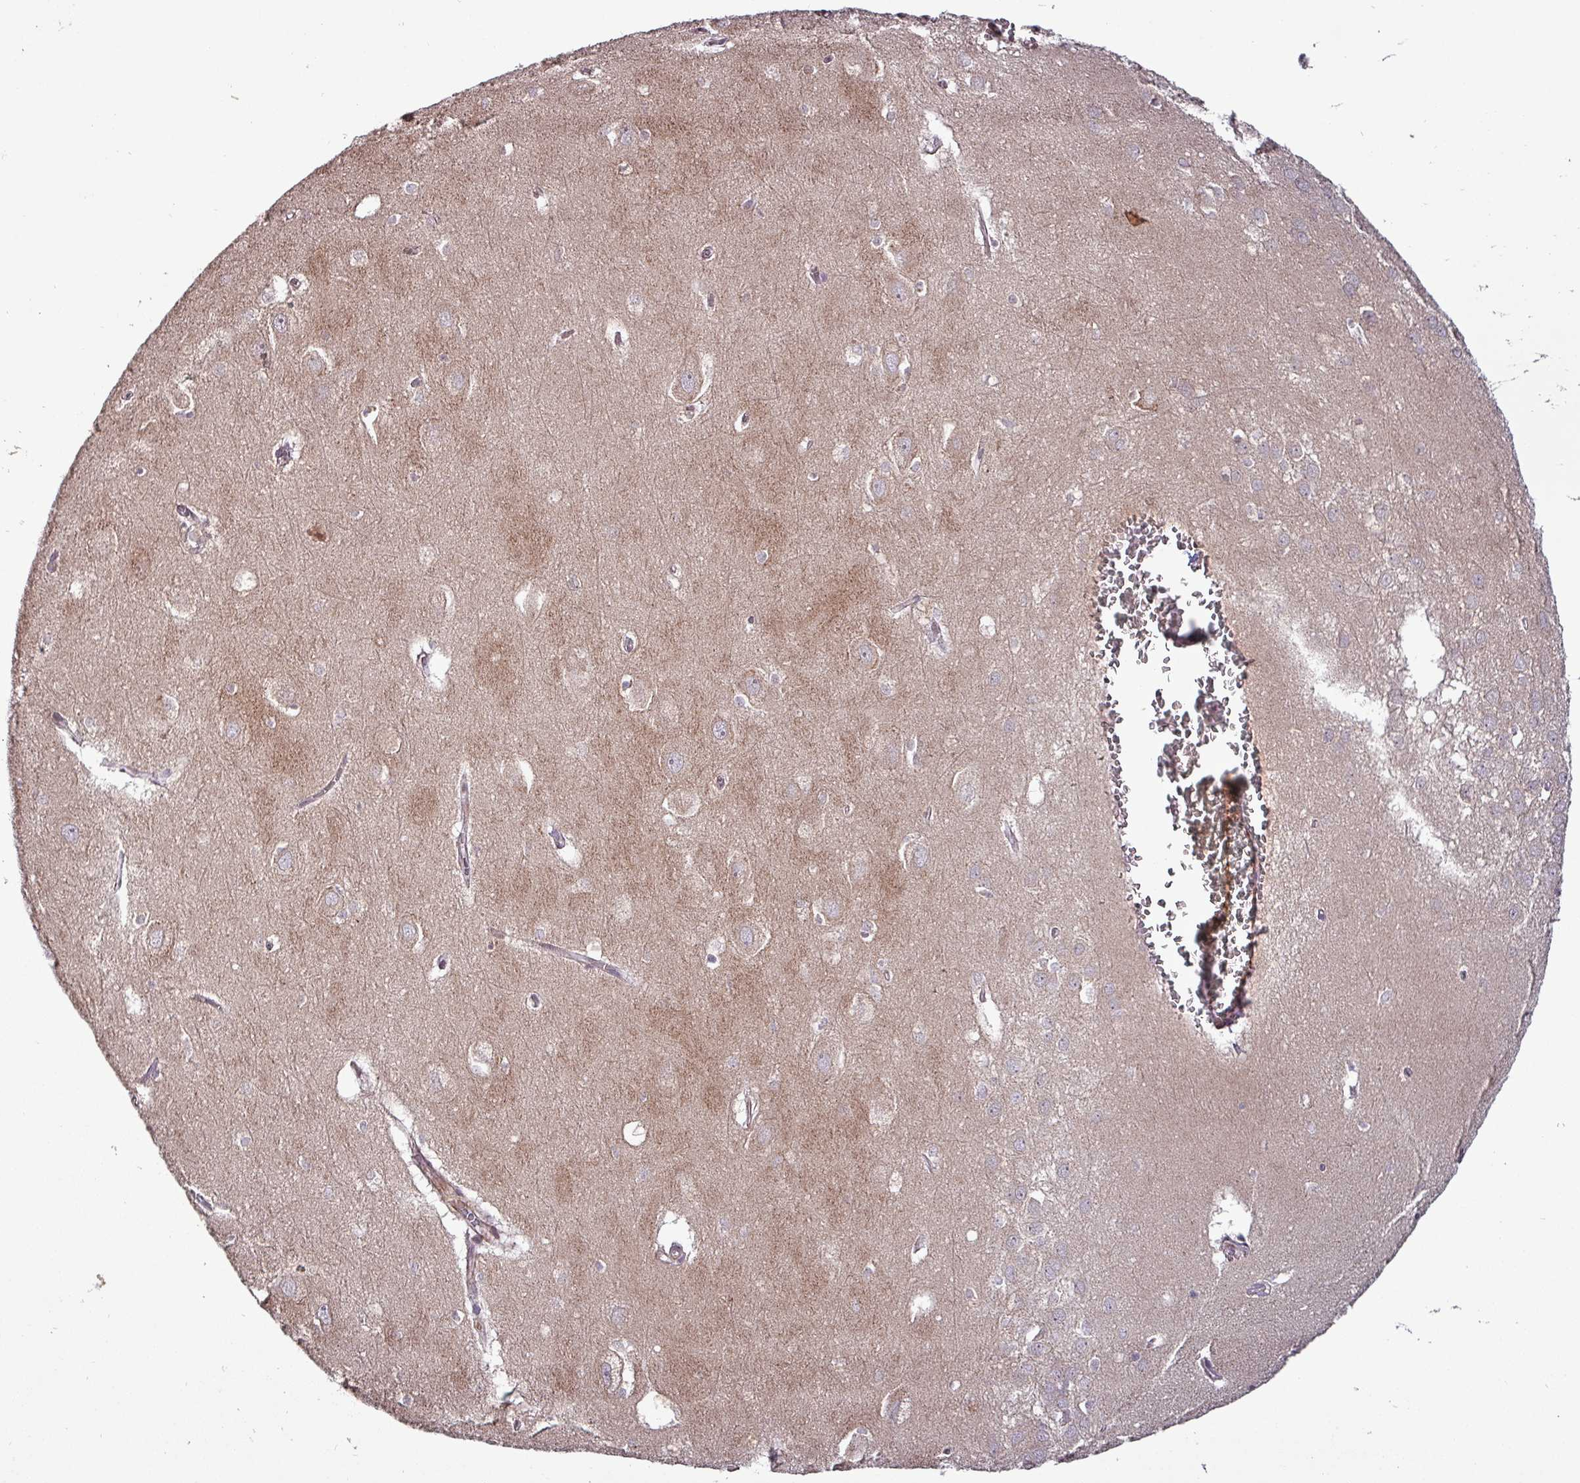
{"staining": {"intensity": "negative", "quantity": "none", "location": "none"}, "tissue": "hippocampus", "cell_type": "Glial cells", "image_type": "normal", "snomed": [{"axis": "morphology", "description": "Normal tissue, NOS"}, {"axis": "topography", "description": "Hippocampus"}], "caption": "IHC of normal hippocampus shows no expression in glial cells. (Immunohistochemistry (ihc), brightfield microscopy, high magnification).", "gene": "TPRA1", "patient": {"sex": "female", "age": 64}}